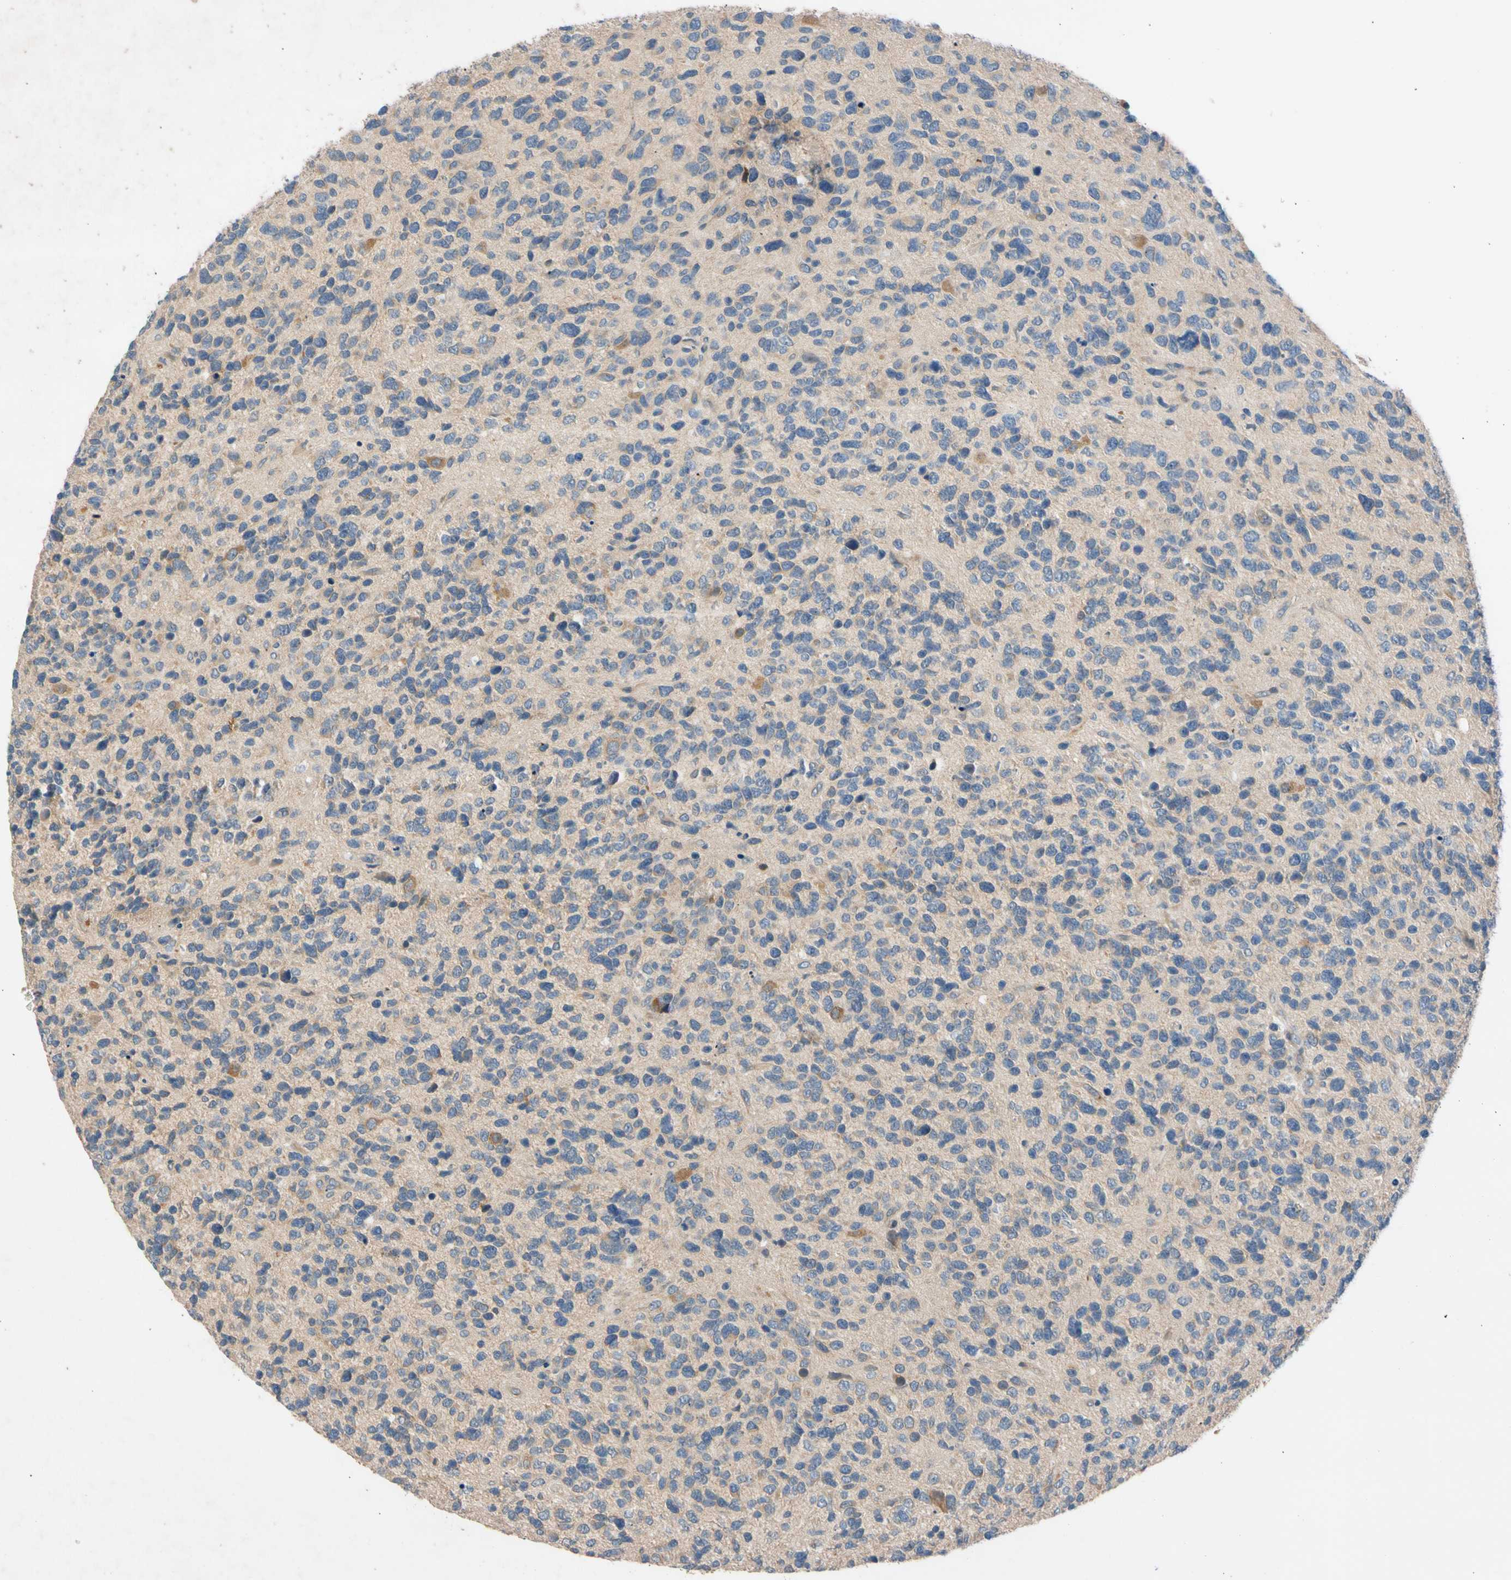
{"staining": {"intensity": "moderate", "quantity": "<25%", "location": "cytoplasmic/membranous"}, "tissue": "glioma", "cell_type": "Tumor cells", "image_type": "cancer", "snomed": [{"axis": "morphology", "description": "Glioma, malignant, High grade"}, {"axis": "topography", "description": "Brain"}], "caption": "Protein positivity by immunohistochemistry (IHC) reveals moderate cytoplasmic/membranous positivity in approximately <25% of tumor cells in malignant glioma (high-grade).", "gene": "CNST", "patient": {"sex": "female", "age": 58}}